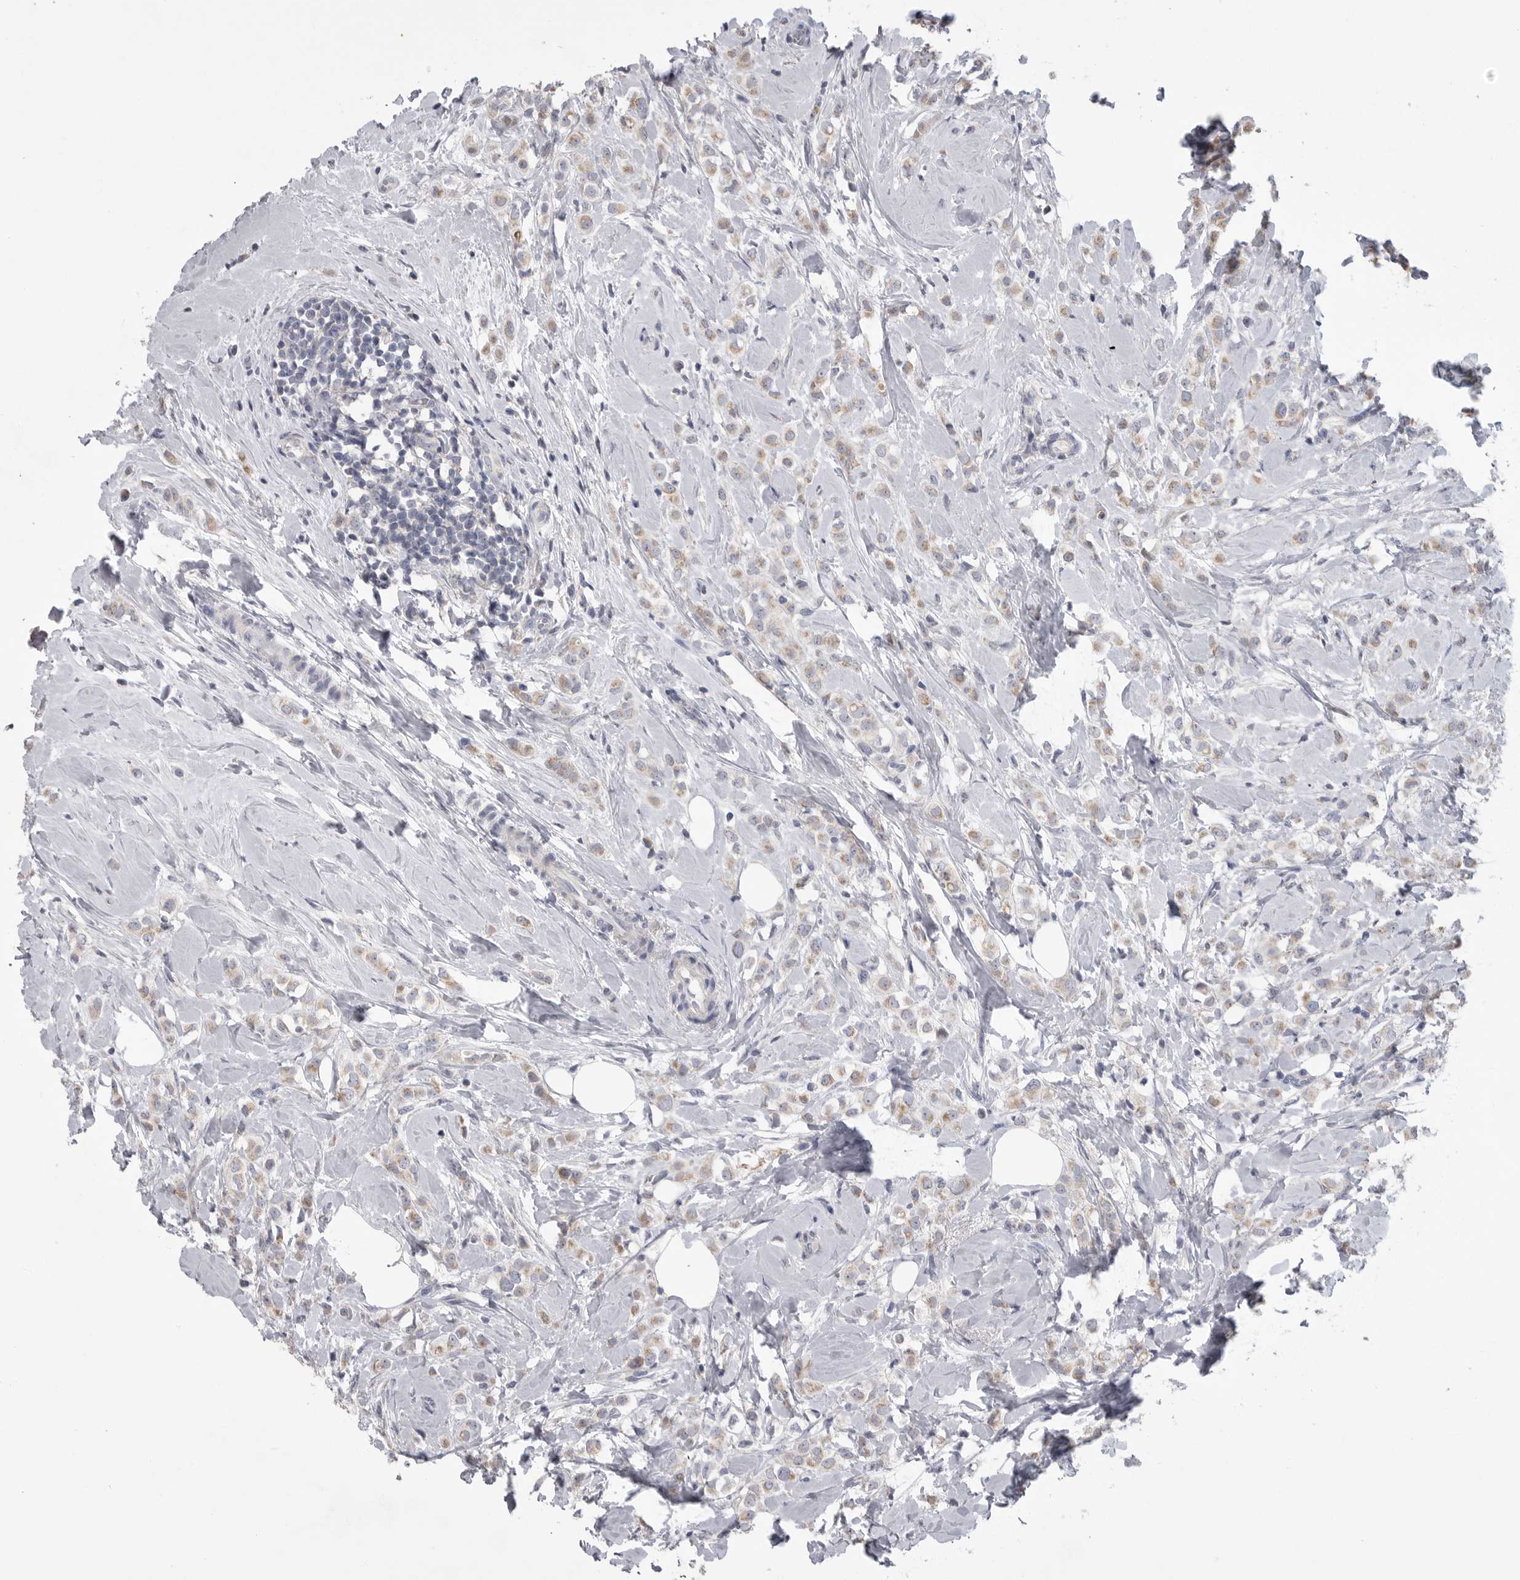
{"staining": {"intensity": "weak", "quantity": "25%-75%", "location": "cytoplasmic/membranous"}, "tissue": "breast cancer", "cell_type": "Tumor cells", "image_type": "cancer", "snomed": [{"axis": "morphology", "description": "Lobular carcinoma"}, {"axis": "topography", "description": "Breast"}], "caption": "Lobular carcinoma (breast) stained with a protein marker exhibits weak staining in tumor cells.", "gene": "CRP", "patient": {"sex": "female", "age": 47}}